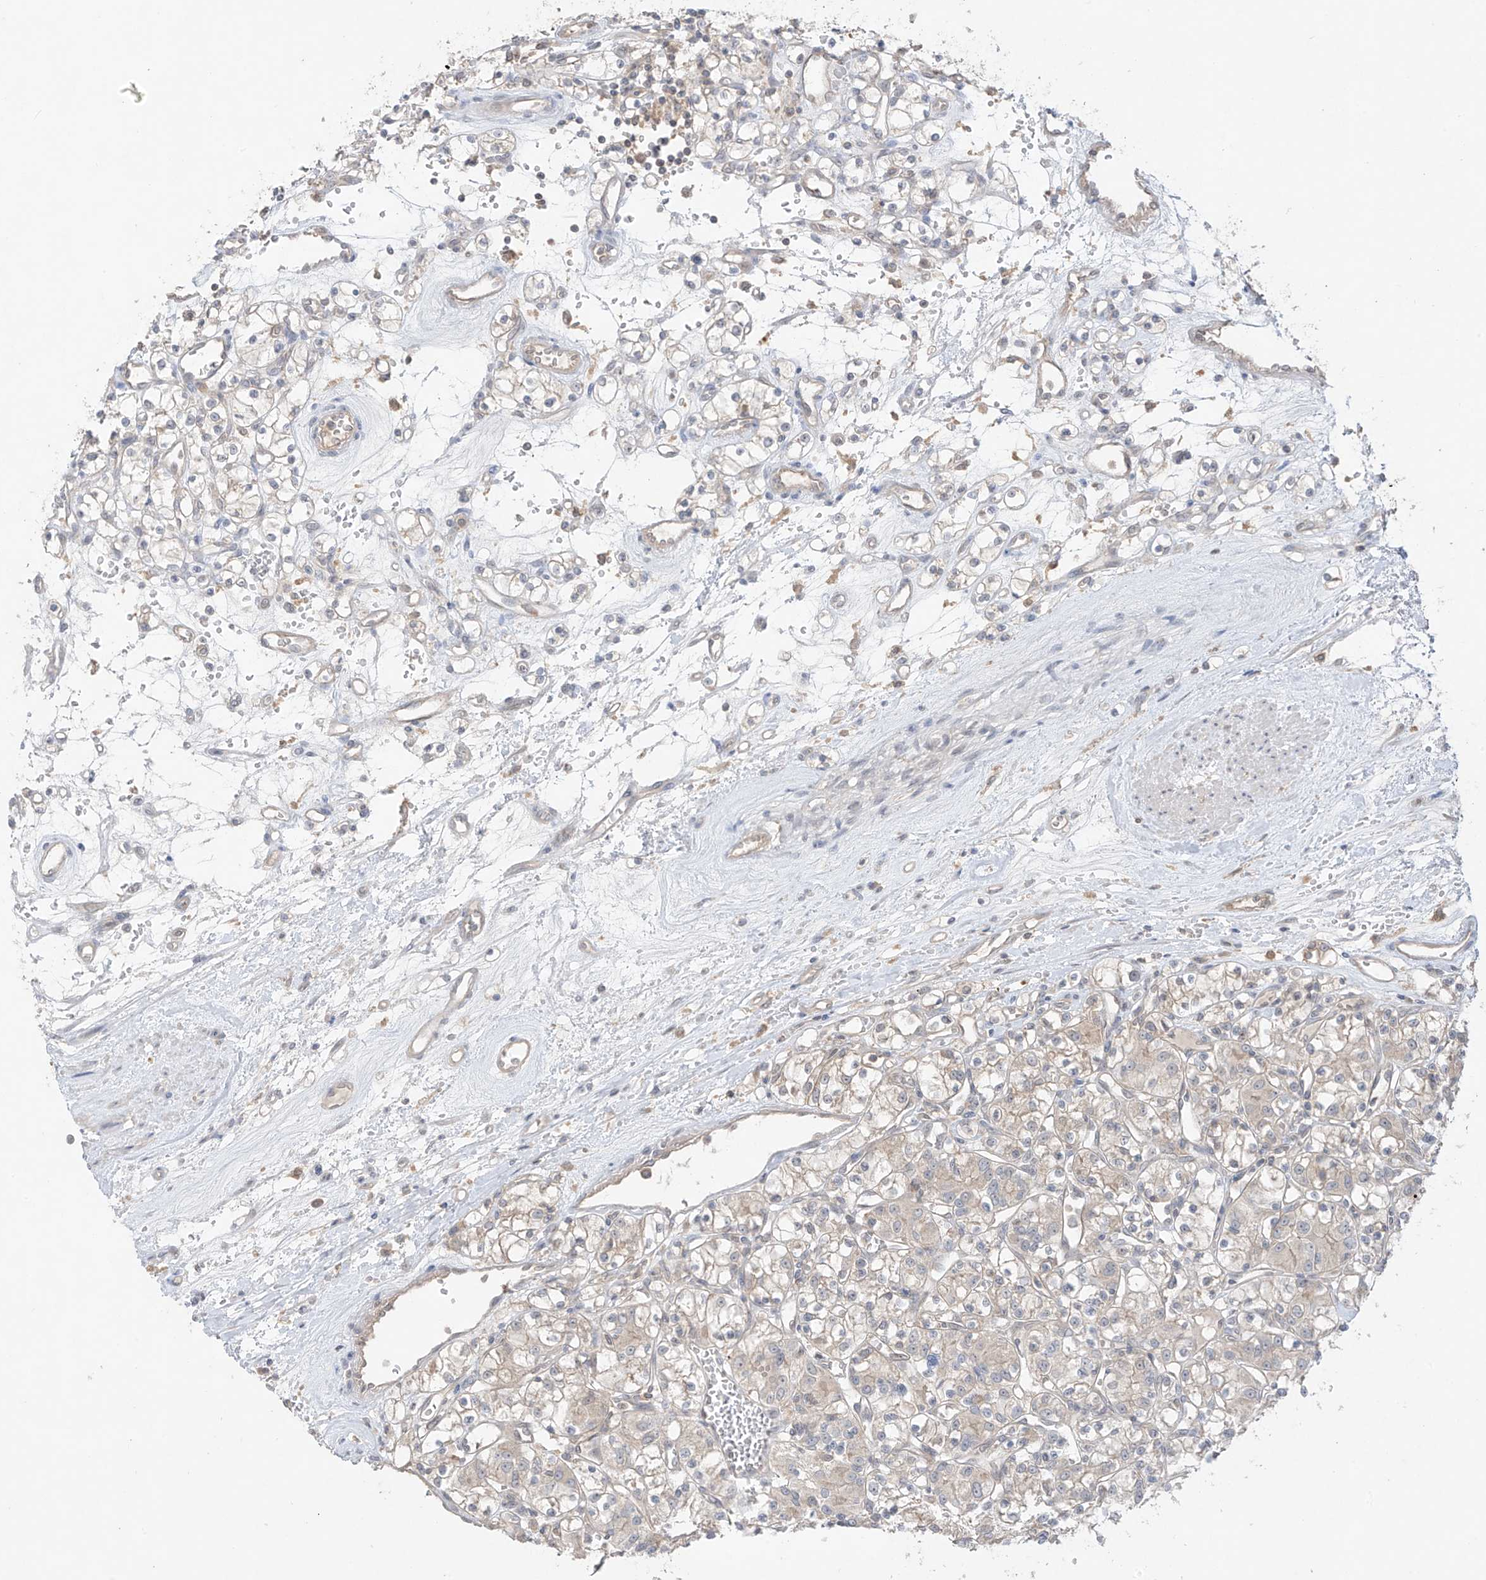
{"staining": {"intensity": "weak", "quantity": "25%-75%", "location": "cytoplasmic/membranous"}, "tissue": "renal cancer", "cell_type": "Tumor cells", "image_type": "cancer", "snomed": [{"axis": "morphology", "description": "Adenocarcinoma, NOS"}, {"axis": "topography", "description": "Kidney"}], "caption": "Approximately 25%-75% of tumor cells in human adenocarcinoma (renal) demonstrate weak cytoplasmic/membranous protein staining as visualized by brown immunohistochemical staining.", "gene": "ANGEL2", "patient": {"sex": "female", "age": 59}}